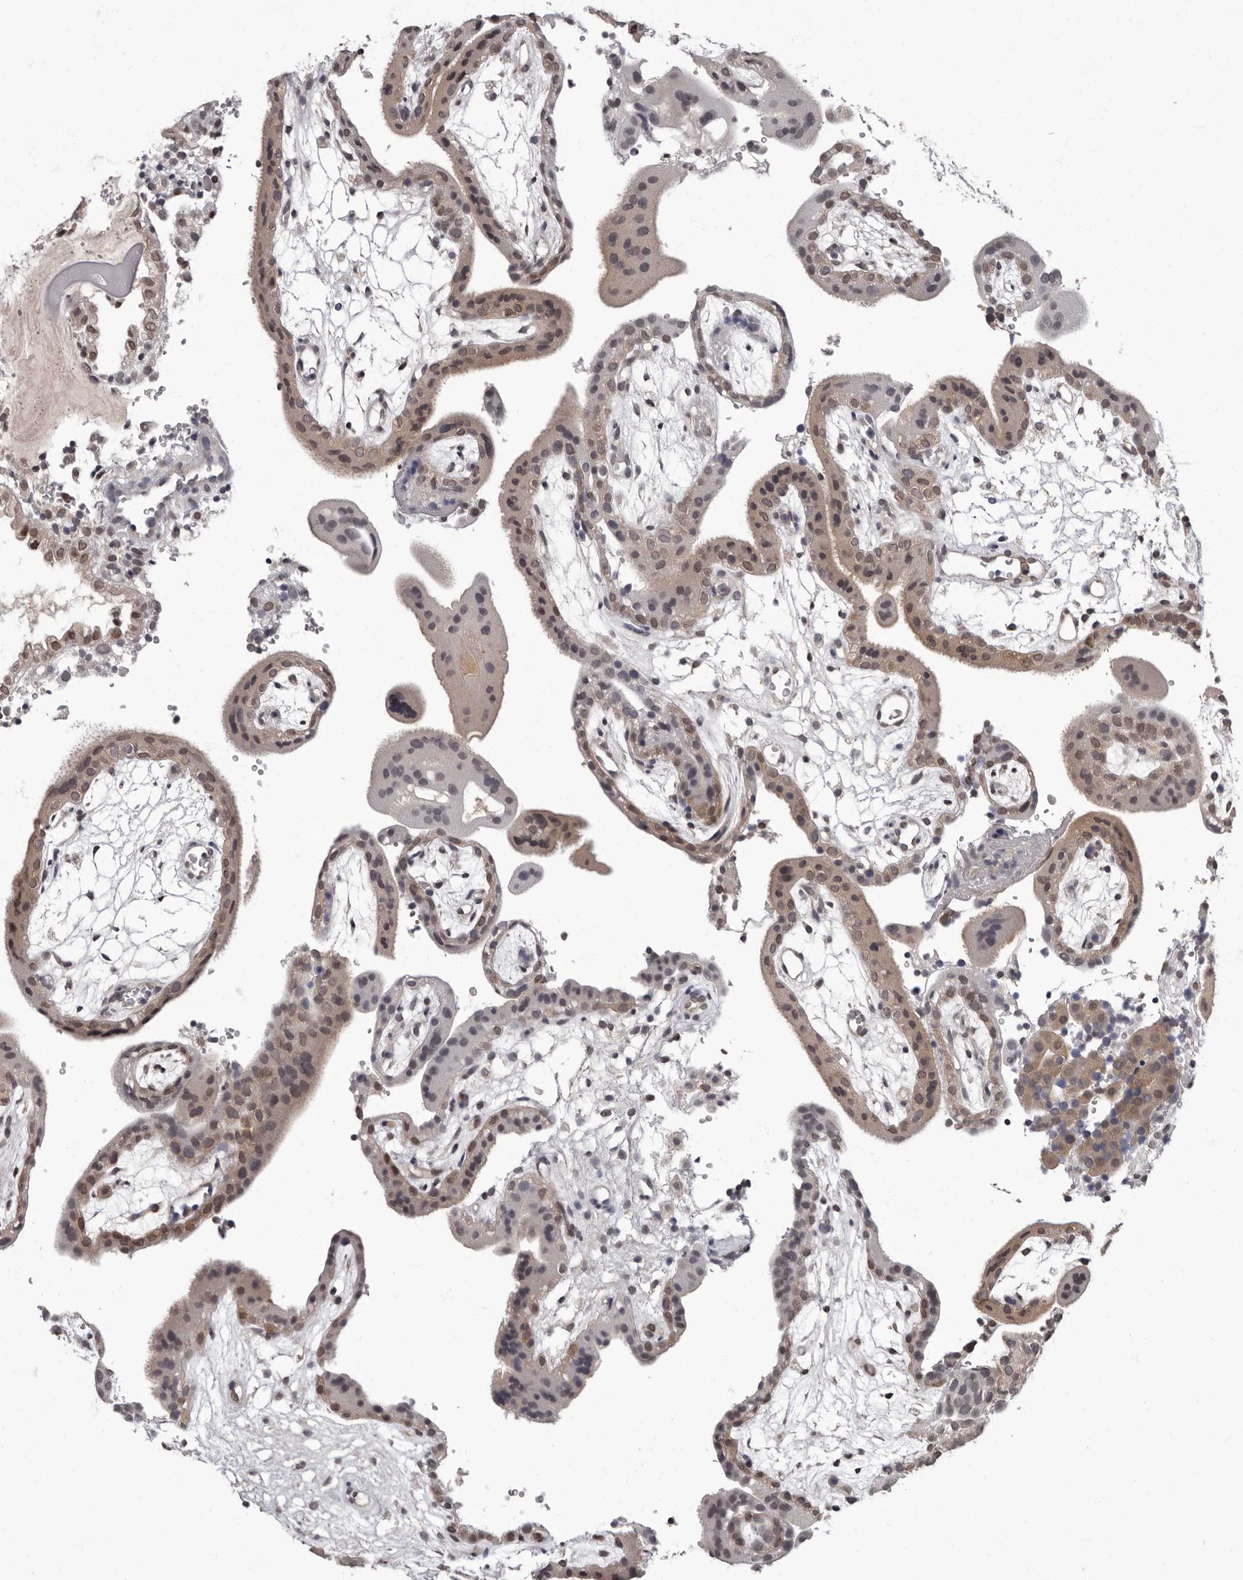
{"staining": {"intensity": "moderate", "quantity": "25%-75%", "location": "cytoplasmic/membranous,nuclear"}, "tissue": "placenta", "cell_type": "Trophoblastic cells", "image_type": "normal", "snomed": [{"axis": "morphology", "description": "Normal tissue, NOS"}, {"axis": "topography", "description": "Placenta"}], "caption": "Protein analysis of benign placenta displays moderate cytoplasmic/membranous,nuclear positivity in about 25%-75% of trophoblastic cells. The protein is stained brown, and the nuclei are stained in blue (DAB IHC with brightfield microscopy, high magnification).", "gene": "C1orf50", "patient": {"sex": "female", "age": 18}}